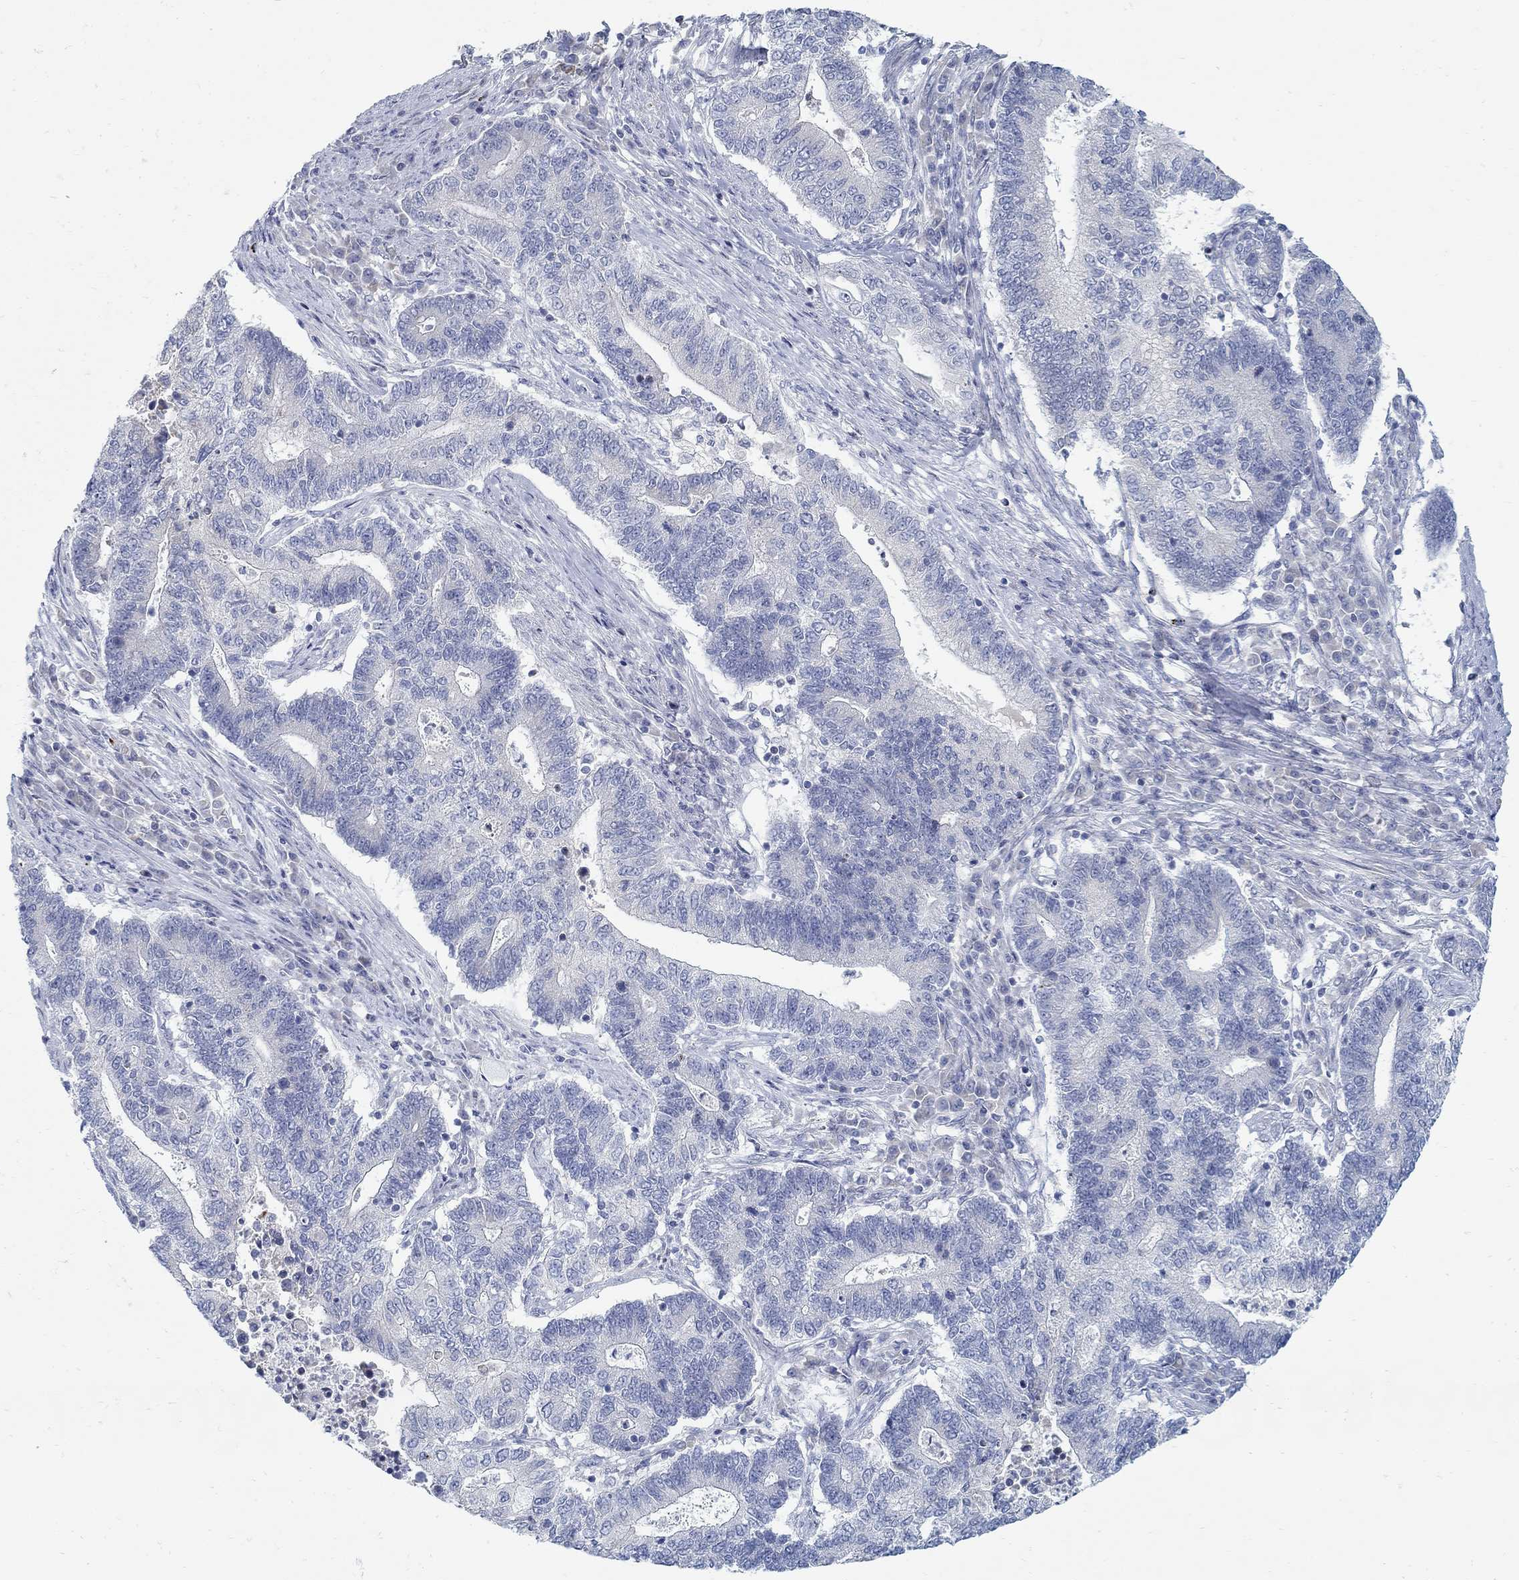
{"staining": {"intensity": "negative", "quantity": "none", "location": "none"}, "tissue": "endometrial cancer", "cell_type": "Tumor cells", "image_type": "cancer", "snomed": [{"axis": "morphology", "description": "Adenocarcinoma, NOS"}, {"axis": "topography", "description": "Uterus"}, {"axis": "topography", "description": "Endometrium"}], "caption": "This is an IHC image of human endometrial cancer. There is no expression in tumor cells.", "gene": "ANO7", "patient": {"sex": "female", "age": 54}}